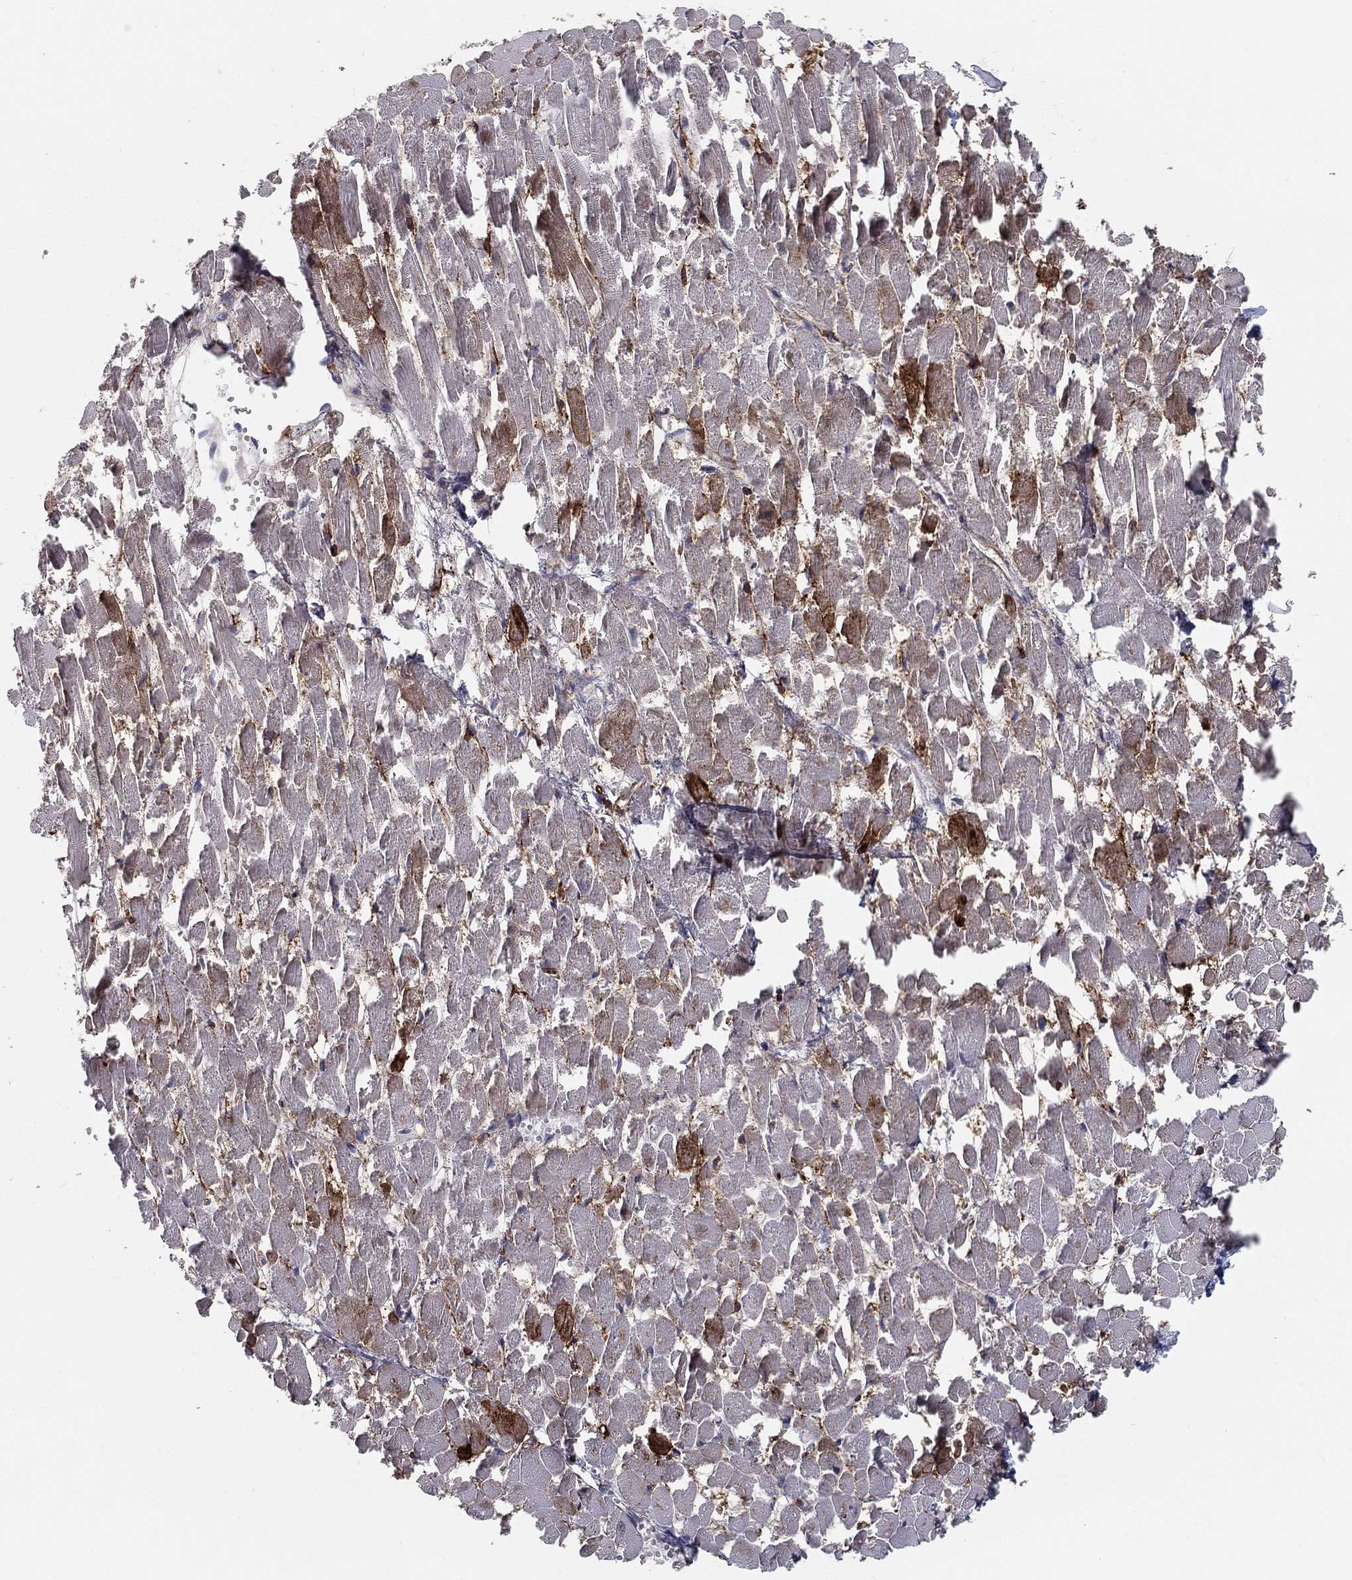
{"staining": {"intensity": "moderate", "quantity": "<25%", "location": "cytoplasmic/membranous"}, "tissue": "heart muscle", "cell_type": "Cardiomyocytes", "image_type": "normal", "snomed": [{"axis": "morphology", "description": "Normal tissue, NOS"}, {"axis": "topography", "description": "Heart"}], "caption": "This image displays immunohistochemistry staining of unremarkable human heart muscle, with low moderate cytoplasmic/membranous staining in approximately <25% of cardiomyocytes.", "gene": "ACE2", "patient": {"sex": "male", "age": 64}}